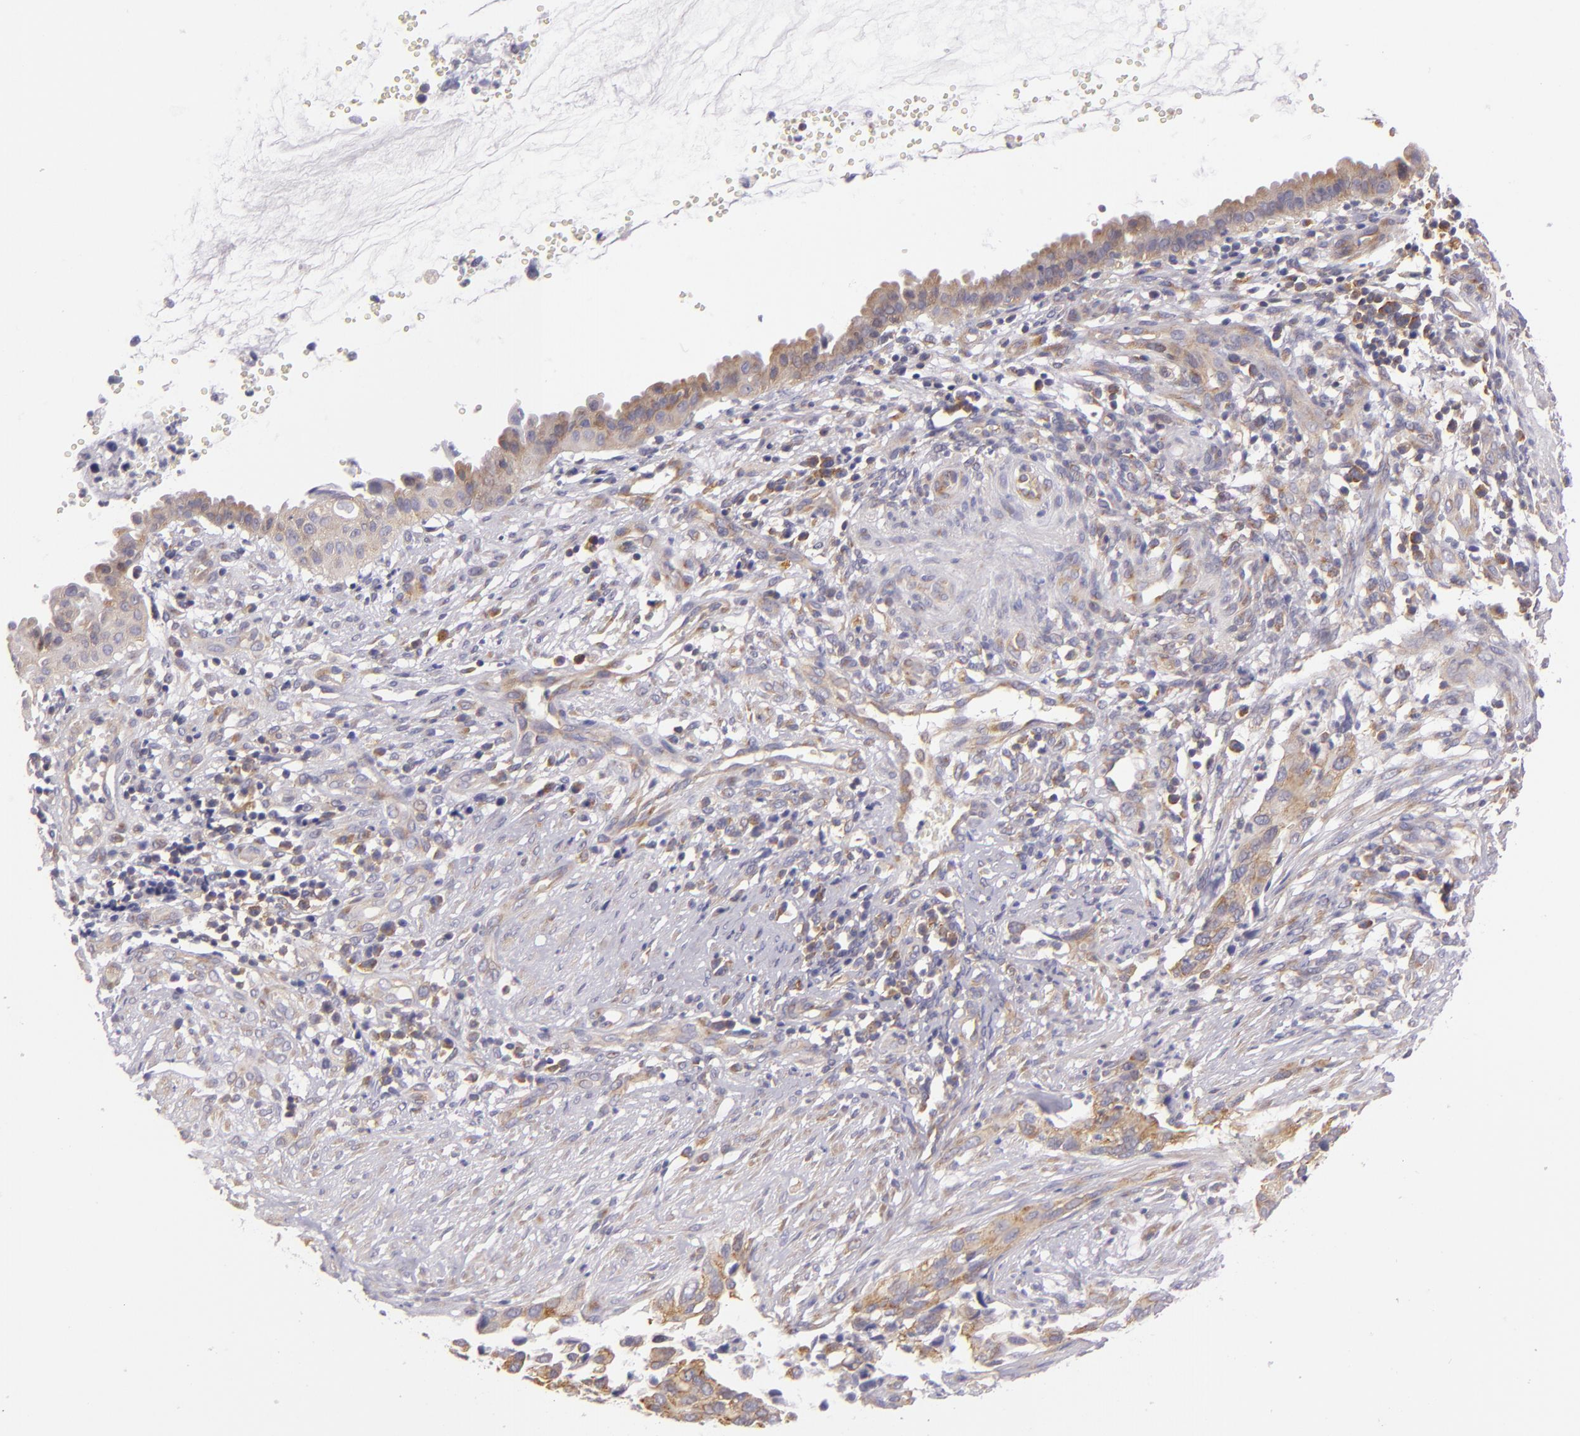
{"staining": {"intensity": "weak", "quantity": ">75%", "location": "cytoplasmic/membranous"}, "tissue": "cervical cancer", "cell_type": "Tumor cells", "image_type": "cancer", "snomed": [{"axis": "morphology", "description": "Normal tissue, NOS"}, {"axis": "morphology", "description": "Squamous cell carcinoma, NOS"}, {"axis": "topography", "description": "Cervix"}], "caption": "Cervical squamous cell carcinoma was stained to show a protein in brown. There is low levels of weak cytoplasmic/membranous staining in approximately >75% of tumor cells.", "gene": "UPF3B", "patient": {"sex": "female", "age": 45}}